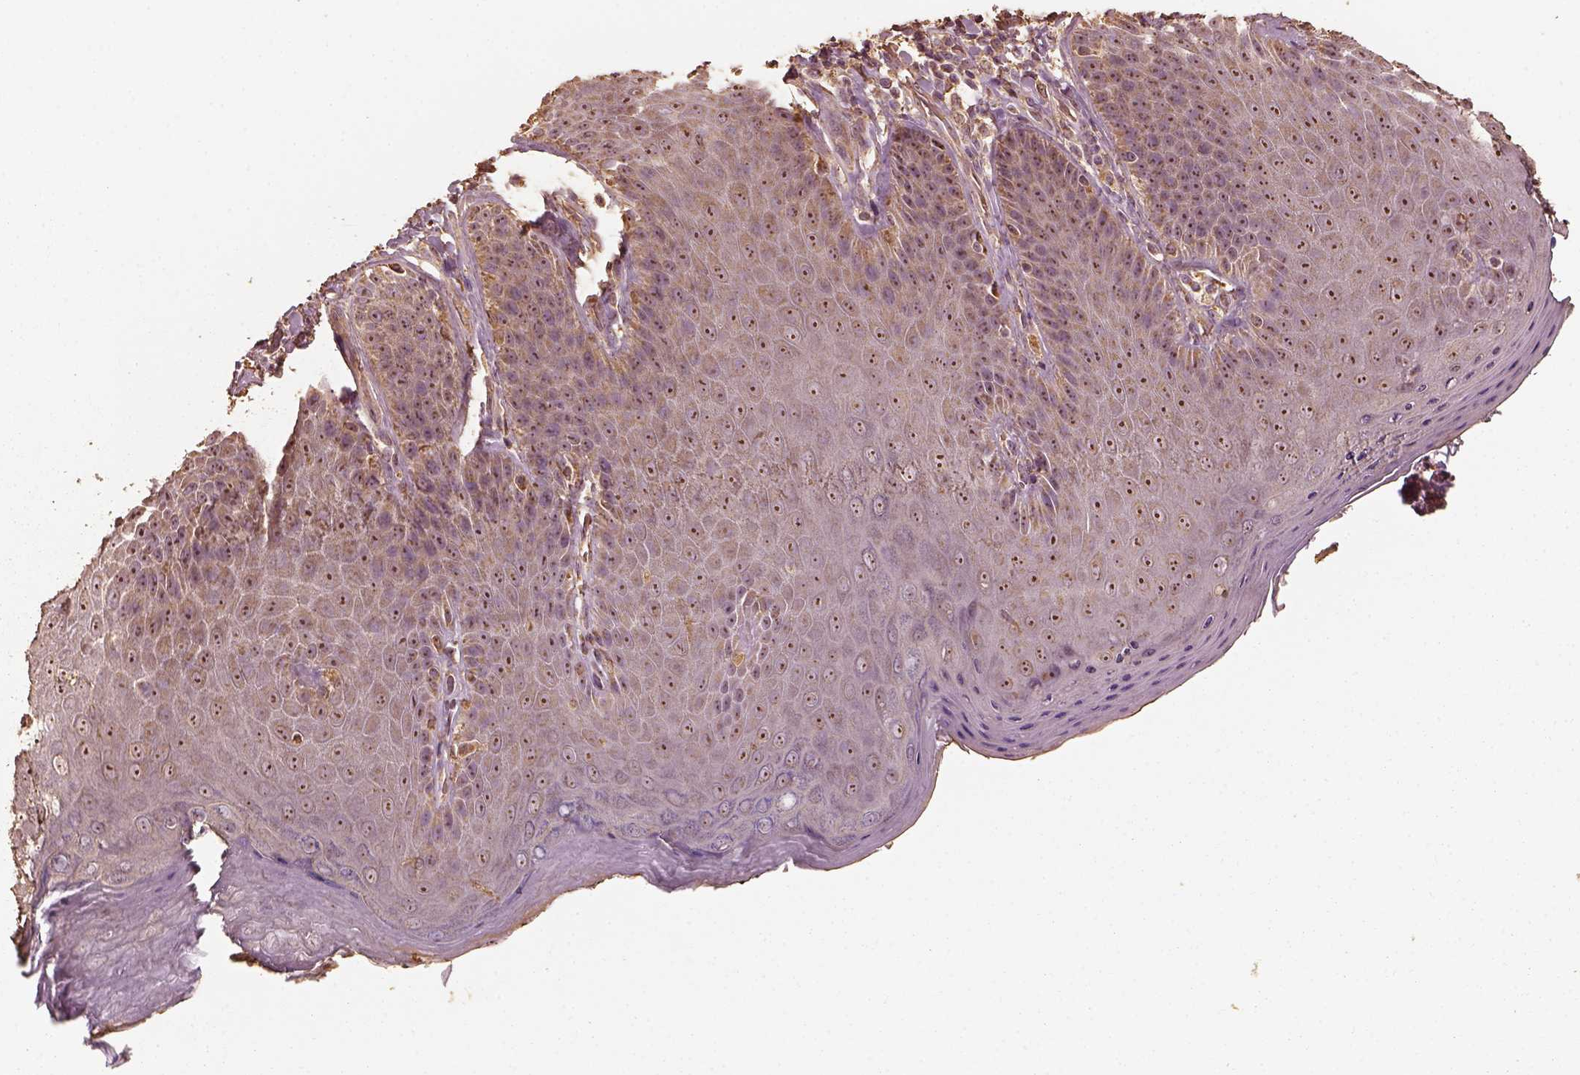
{"staining": {"intensity": "moderate", "quantity": ">75%", "location": "cytoplasmic/membranous,nuclear"}, "tissue": "skin", "cell_type": "Epidermal cells", "image_type": "normal", "snomed": [{"axis": "morphology", "description": "Normal tissue, NOS"}, {"axis": "topography", "description": "Anal"}], "caption": "Skin stained for a protein demonstrates moderate cytoplasmic/membranous,nuclear positivity in epidermal cells. (IHC, brightfield microscopy, high magnification).", "gene": "PTGES2", "patient": {"sex": "male", "age": 53}}